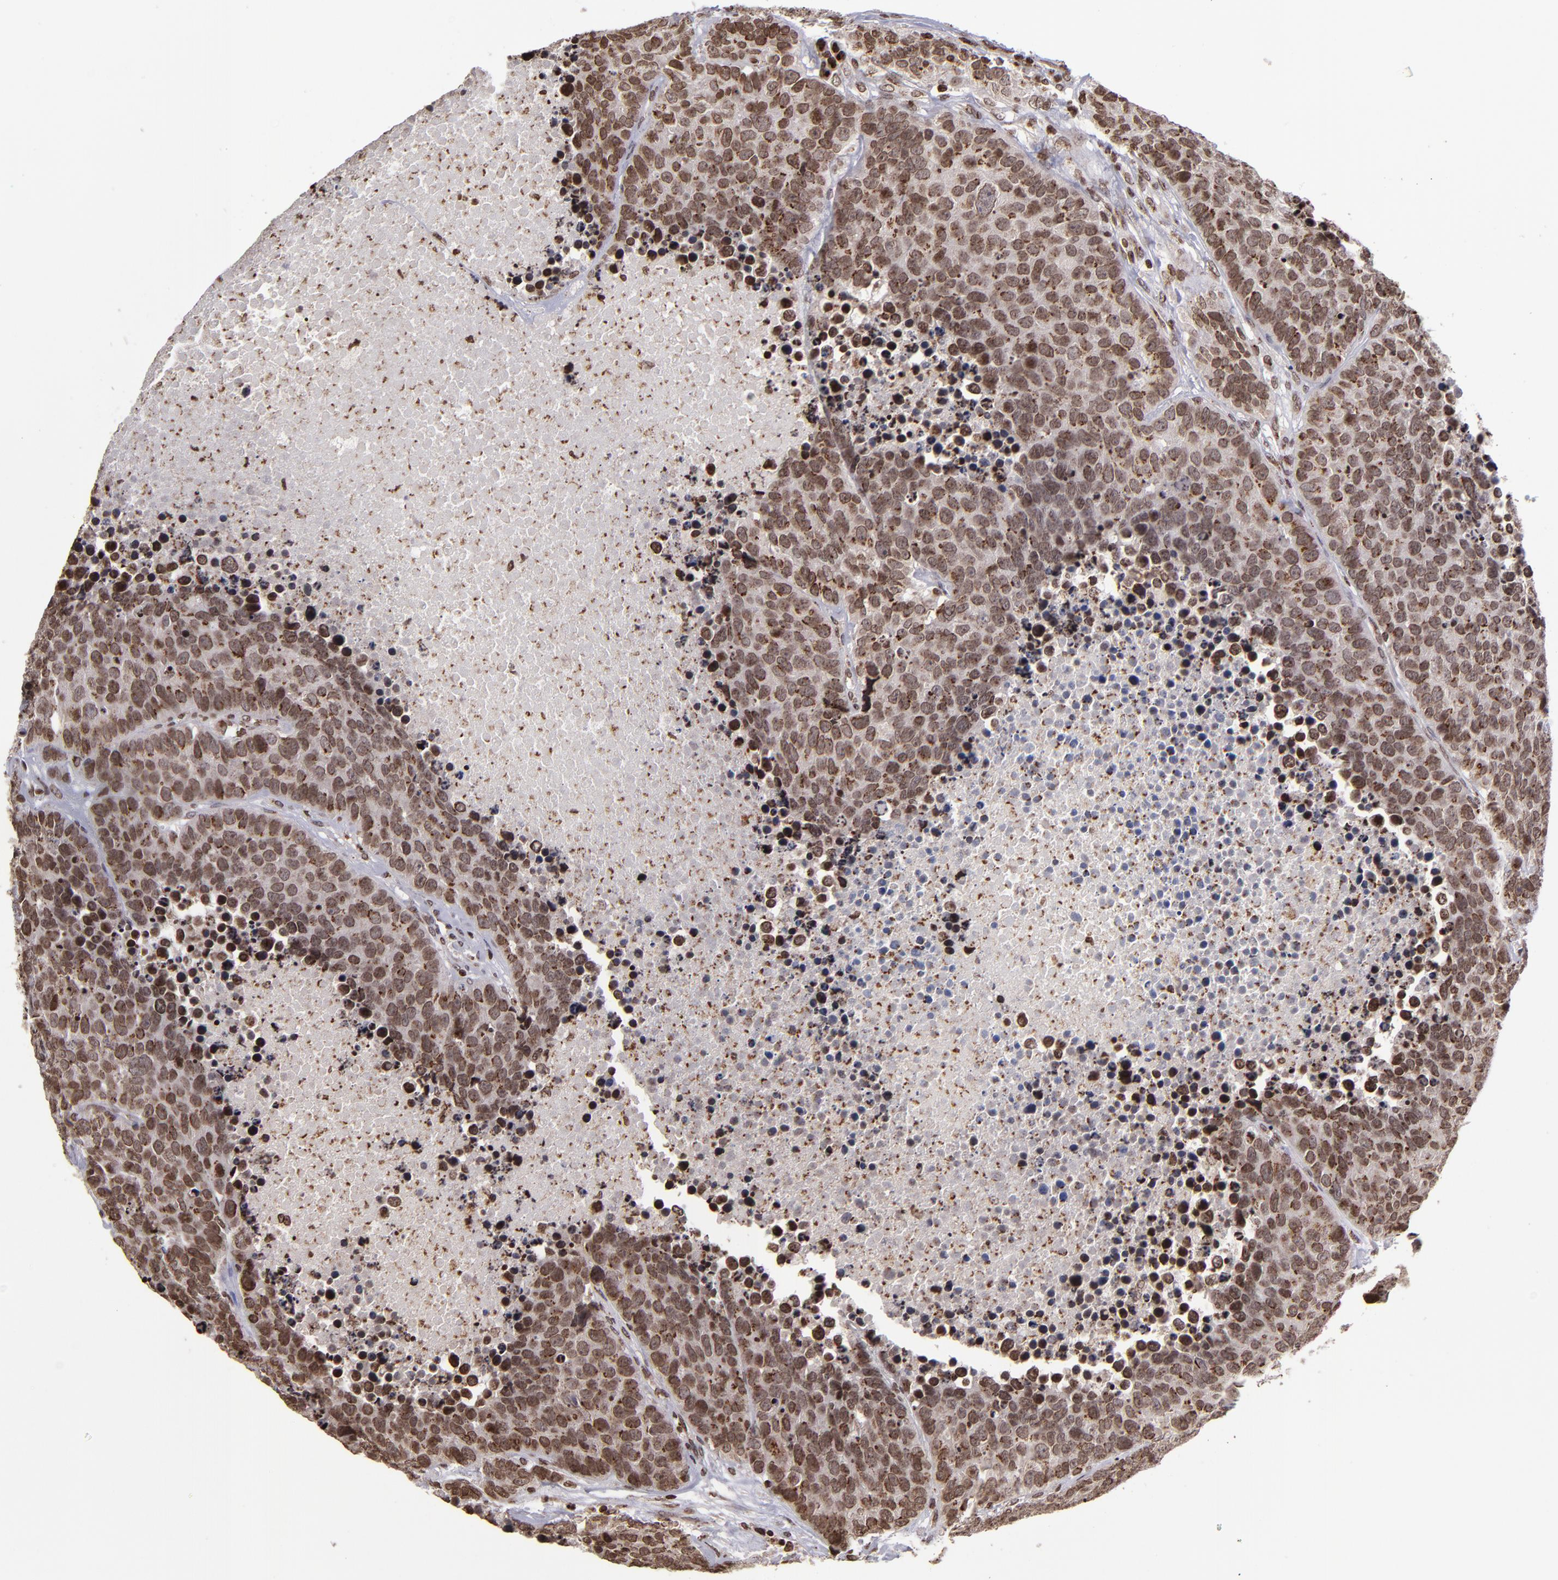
{"staining": {"intensity": "strong", "quantity": ">75%", "location": "cytoplasmic/membranous,nuclear"}, "tissue": "carcinoid", "cell_type": "Tumor cells", "image_type": "cancer", "snomed": [{"axis": "morphology", "description": "Carcinoid, malignant, NOS"}, {"axis": "topography", "description": "Lung"}], "caption": "Malignant carcinoid was stained to show a protein in brown. There is high levels of strong cytoplasmic/membranous and nuclear positivity in about >75% of tumor cells.", "gene": "CSDC2", "patient": {"sex": "male", "age": 60}}